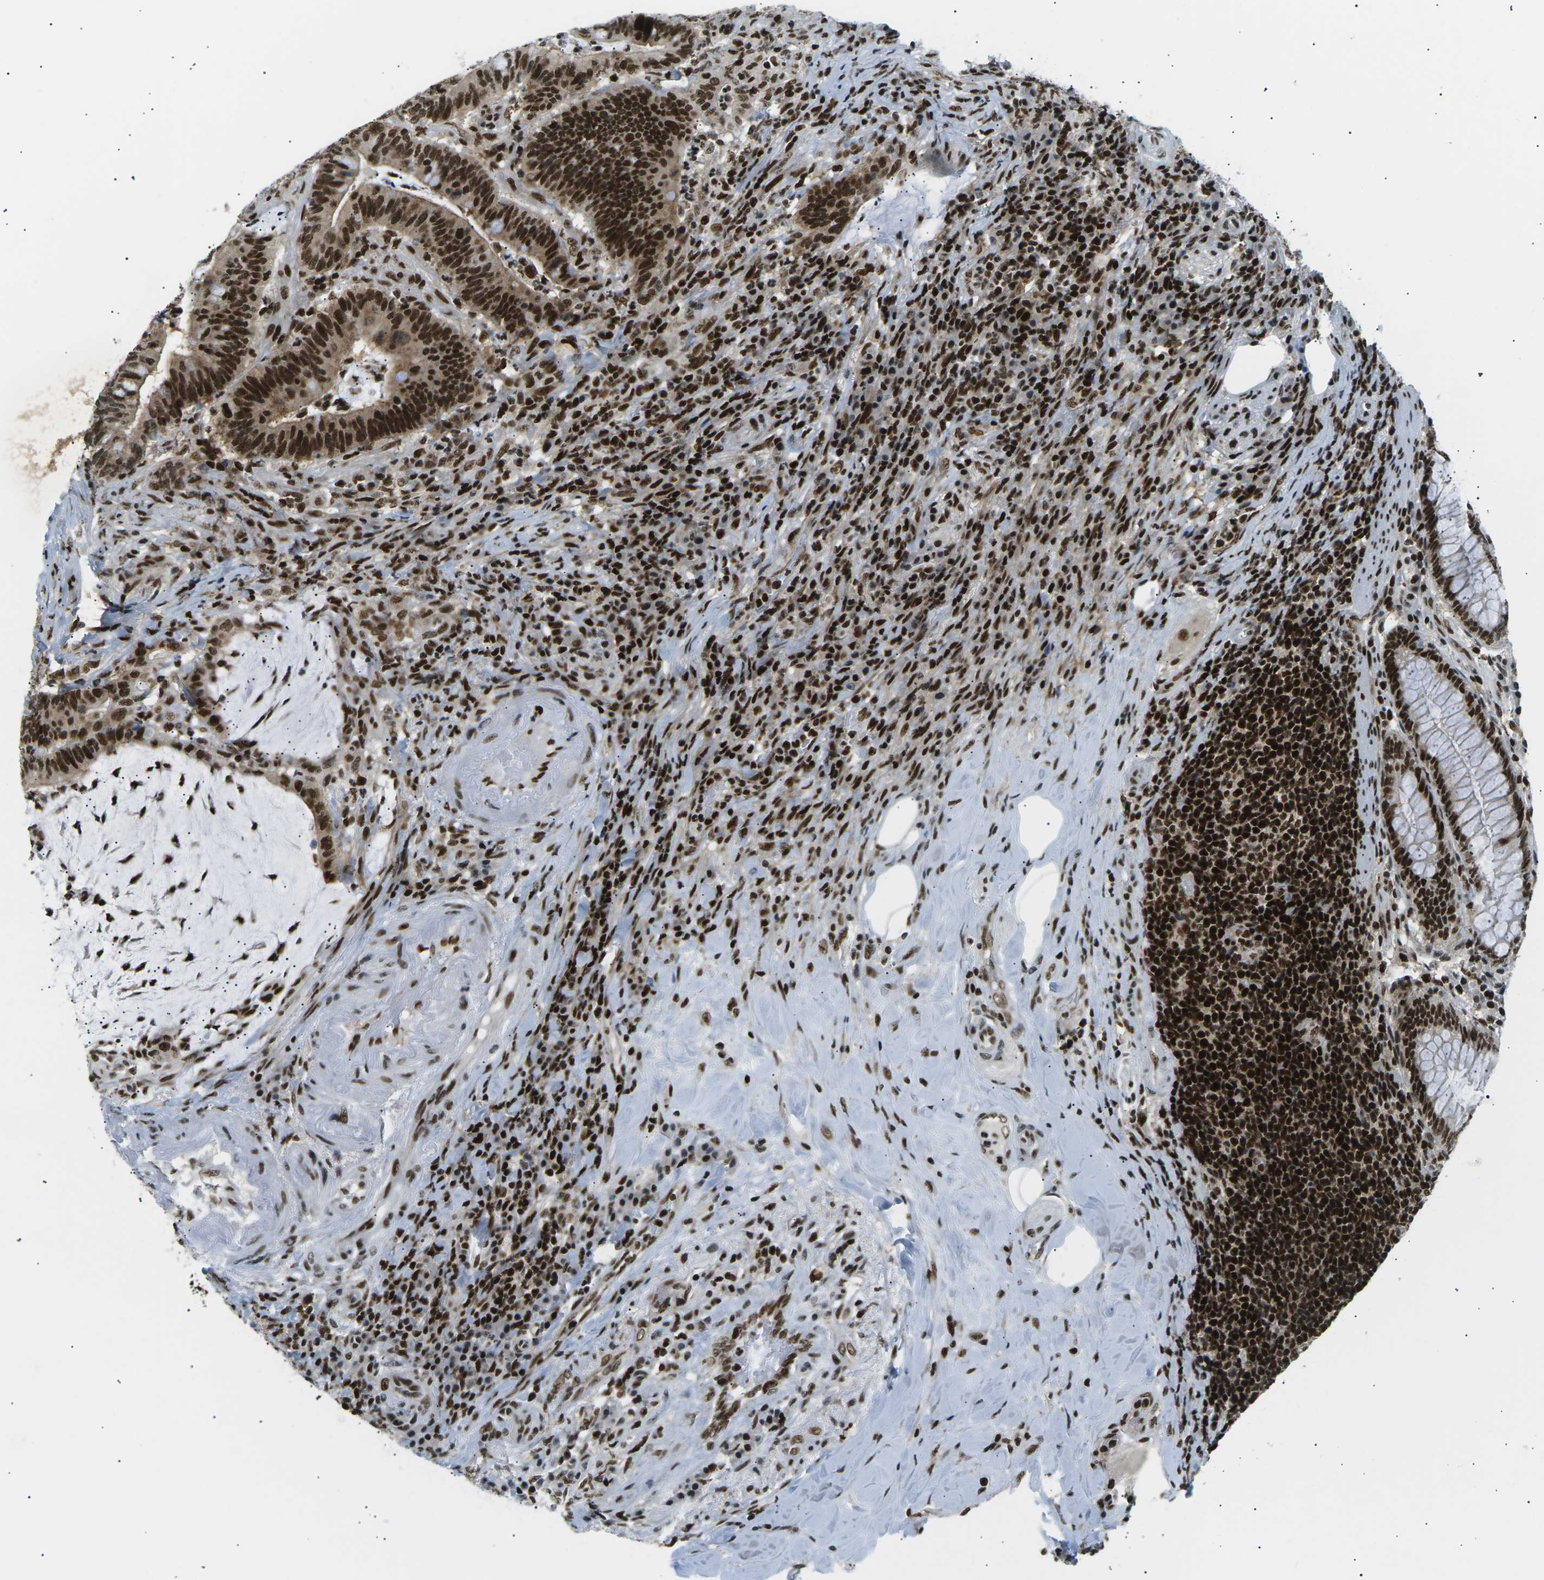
{"staining": {"intensity": "strong", "quantity": ">75%", "location": "cytoplasmic/membranous,nuclear"}, "tissue": "colorectal cancer", "cell_type": "Tumor cells", "image_type": "cancer", "snomed": [{"axis": "morphology", "description": "Normal tissue, NOS"}, {"axis": "morphology", "description": "Adenocarcinoma, NOS"}, {"axis": "topography", "description": "Colon"}], "caption": "Brown immunohistochemical staining in human colorectal cancer (adenocarcinoma) reveals strong cytoplasmic/membranous and nuclear positivity in approximately >75% of tumor cells.", "gene": "RPA2", "patient": {"sex": "female", "age": 66}}